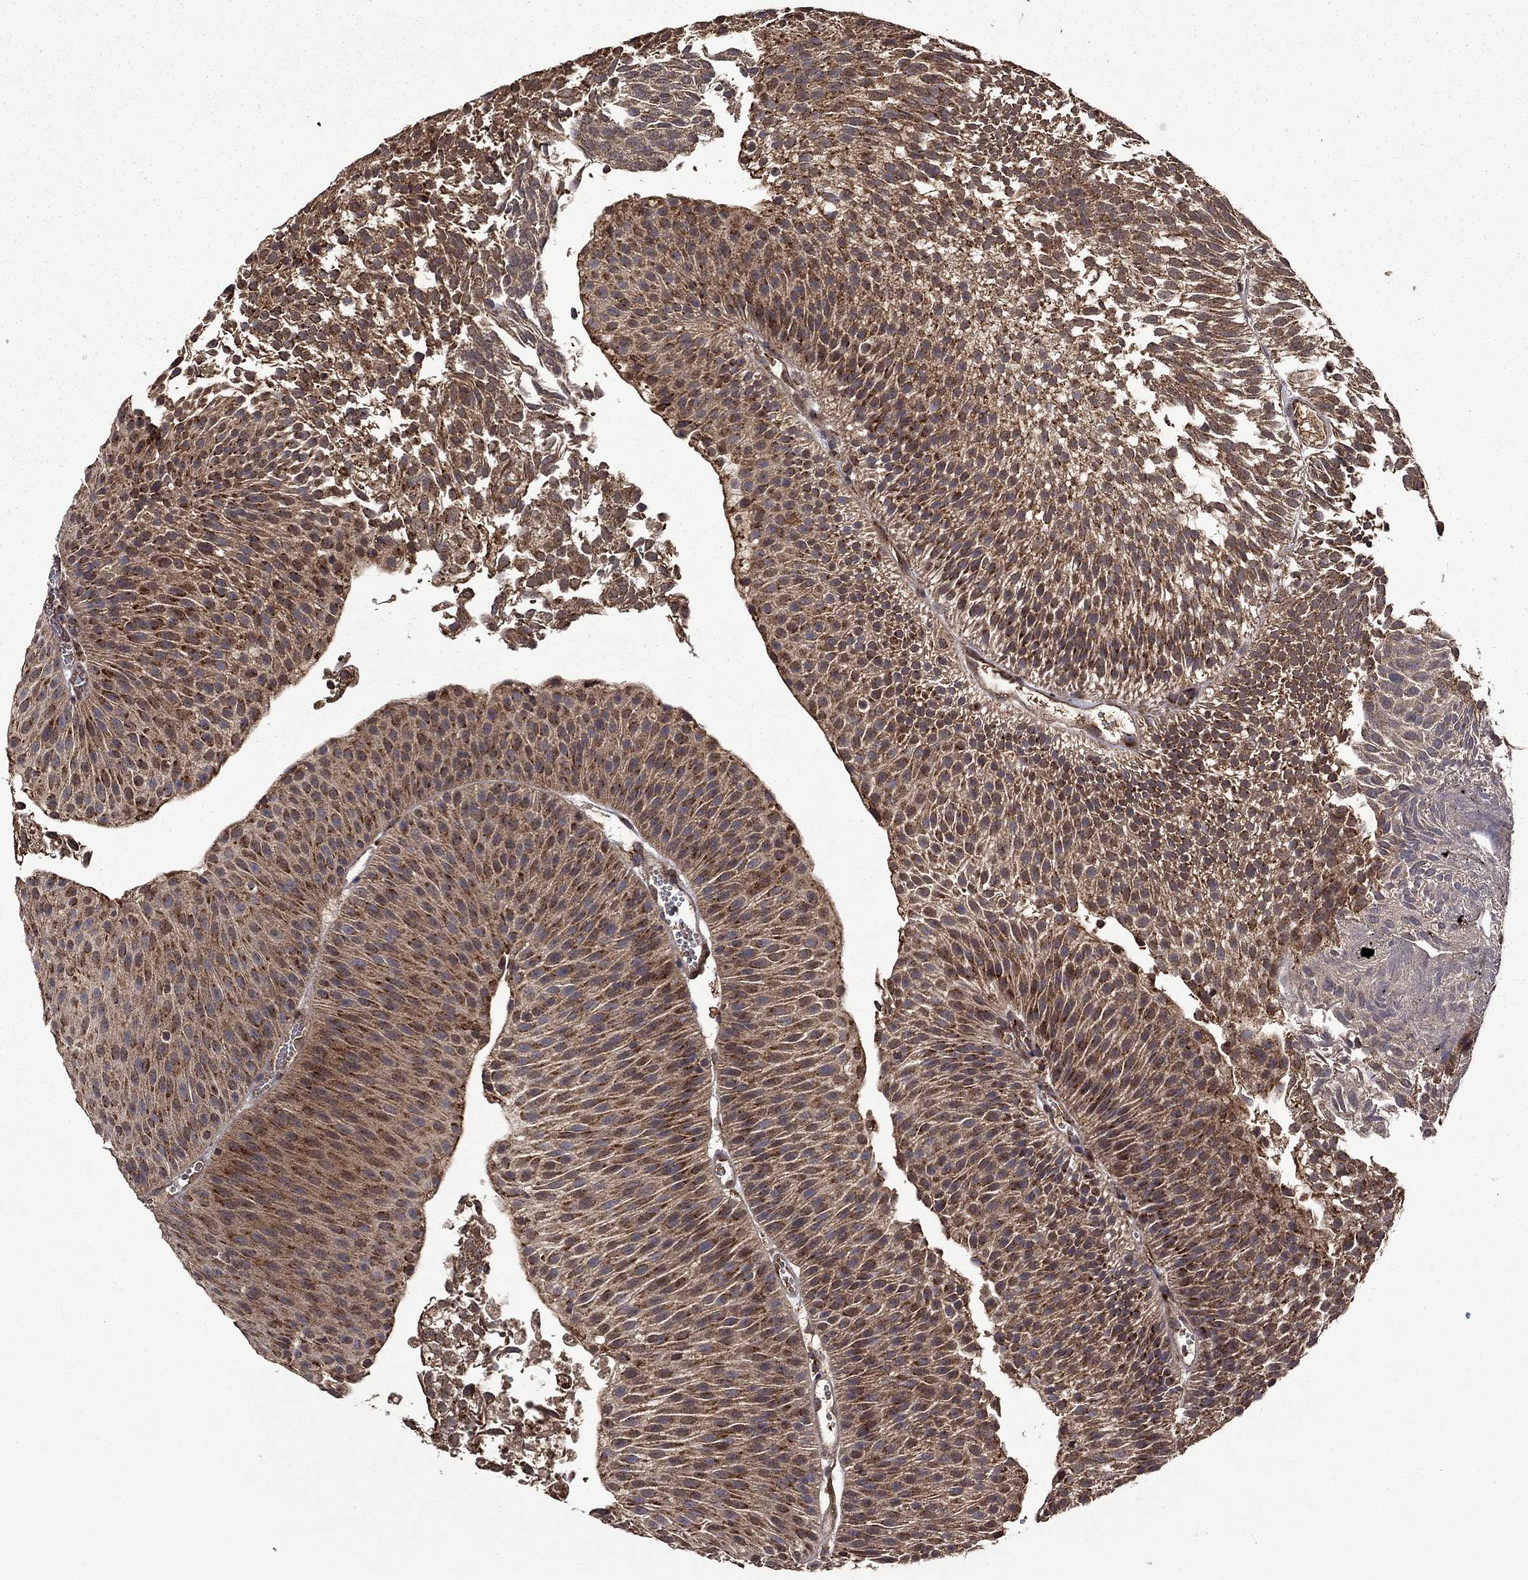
{"staining": {"intensity": "moderate", "quantity": ">75%", "location": "cytoplasmic/membranous,nuclear"}, "tissue": "urothelial cancer", "cell_type": "Tumor cells", "image_type": "cancer", "snomed": [{"axis": "morphology", "description": "Urothelial carcinoma, Low grade"}, {"axis": "topography", "description": "Urinary bladder"}], "caption": "Tumor cells demonstrate medium levels of moderate cytoplasmic/membranous and nuclear positivity in approximately >75% of cells in urothelial cancer.", "gene": "ITM2B", "patient": {"sex": "male", "age": 65}}